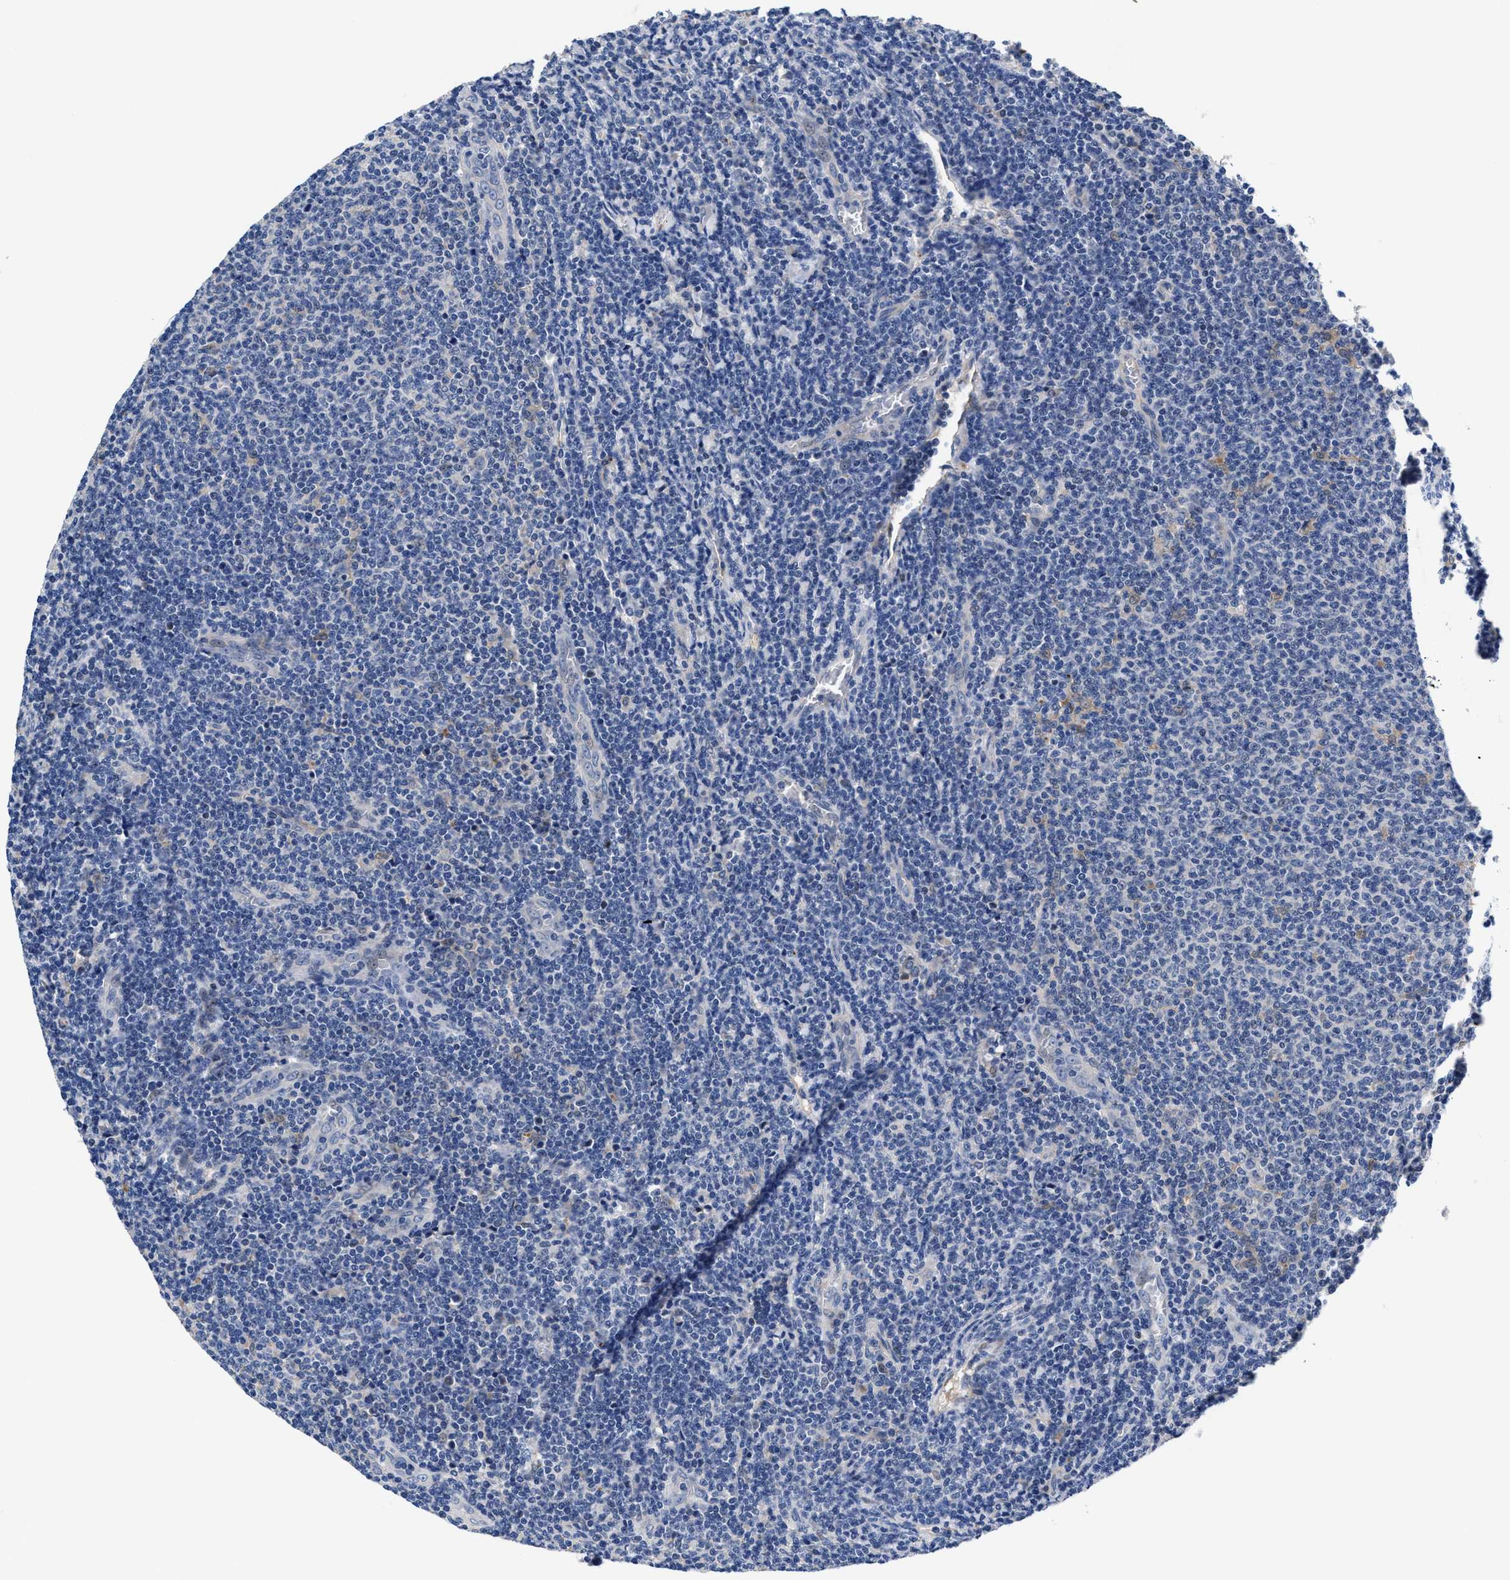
{"staining": {"intensity": "negative", "quantity": "none", "location": "none"}, "tissue": "lymphoma", "cell_type": "Tumor cells", "image_type": "cancer", "snomed": [{"axis": "morphology", "description": "Malignant lymphoma, non-Hodgkin's type, Low grade"}, {"axis": "topography", "description": "Lymph node"}], "caption": "The immunohistochemistry photomicrograph has no significant positivity in tumor cells of low-grade malignant lymphoma, non-Hodgkin's type tissue.", "gene": "DHRS13", "patient": {"sex": "male", "age": 66}}